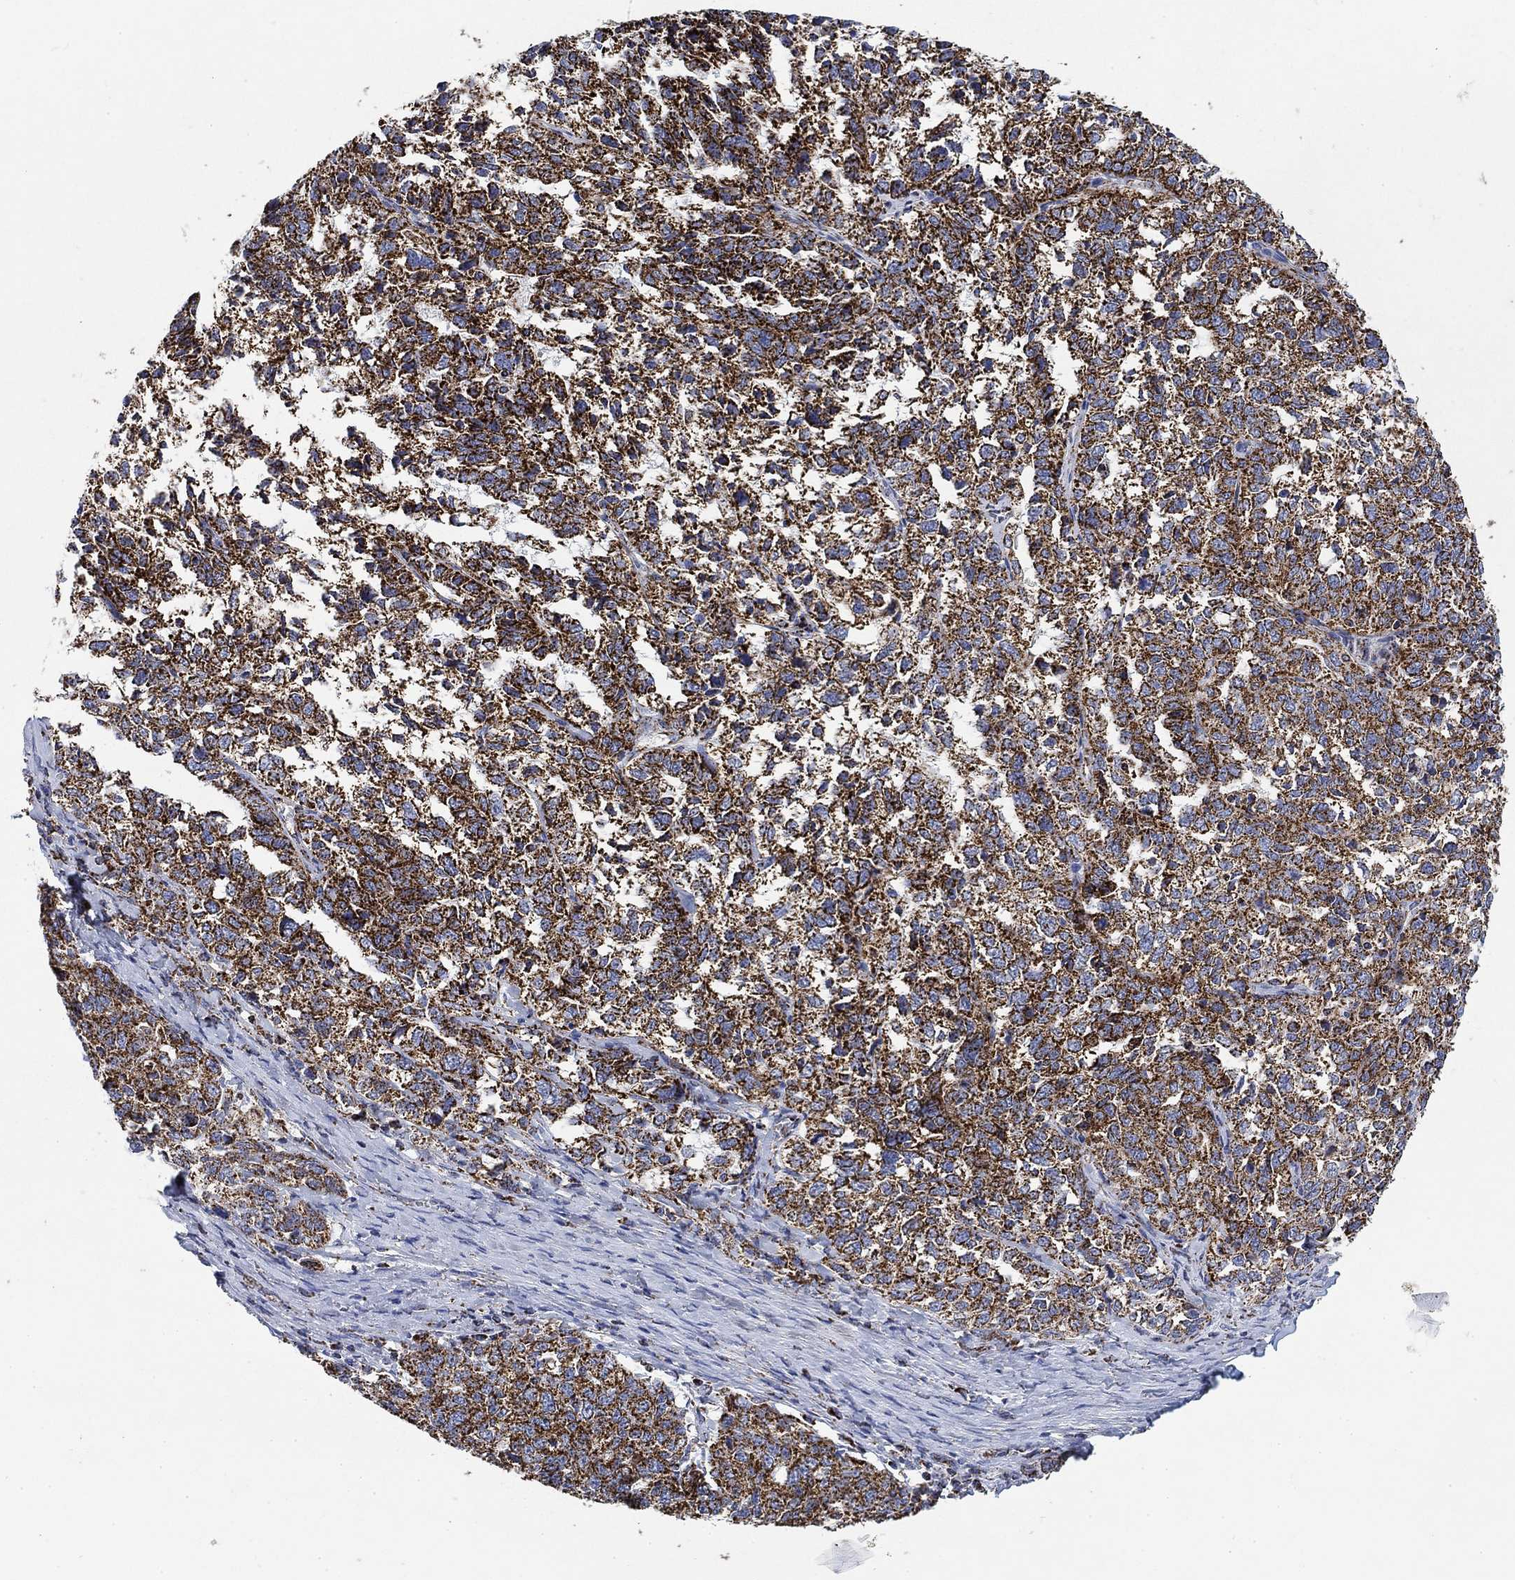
{"staining": {"intensity": "strong", "quantity": ">75%", "location": "cytoplasmic/membranous"}, "tissue": "ovarian cancer", "cell_type": "Tumor cells", "image_type": "cancer", "snomed": [{"axis": "morphology", "description": "Cystadenocarcinoma, serous, NOS"}, {"axis": "topography", "description": "Ovary"}], "caption": "Ovarian cancer (serous cystadenocarcinoma) stained with a brown dye reveals strong cytoplasmic/membranous positive expression in approximately >75% of tumor cells.", "gene": "NDUFS3", "patient": {"sex": "female", "age": 71}}